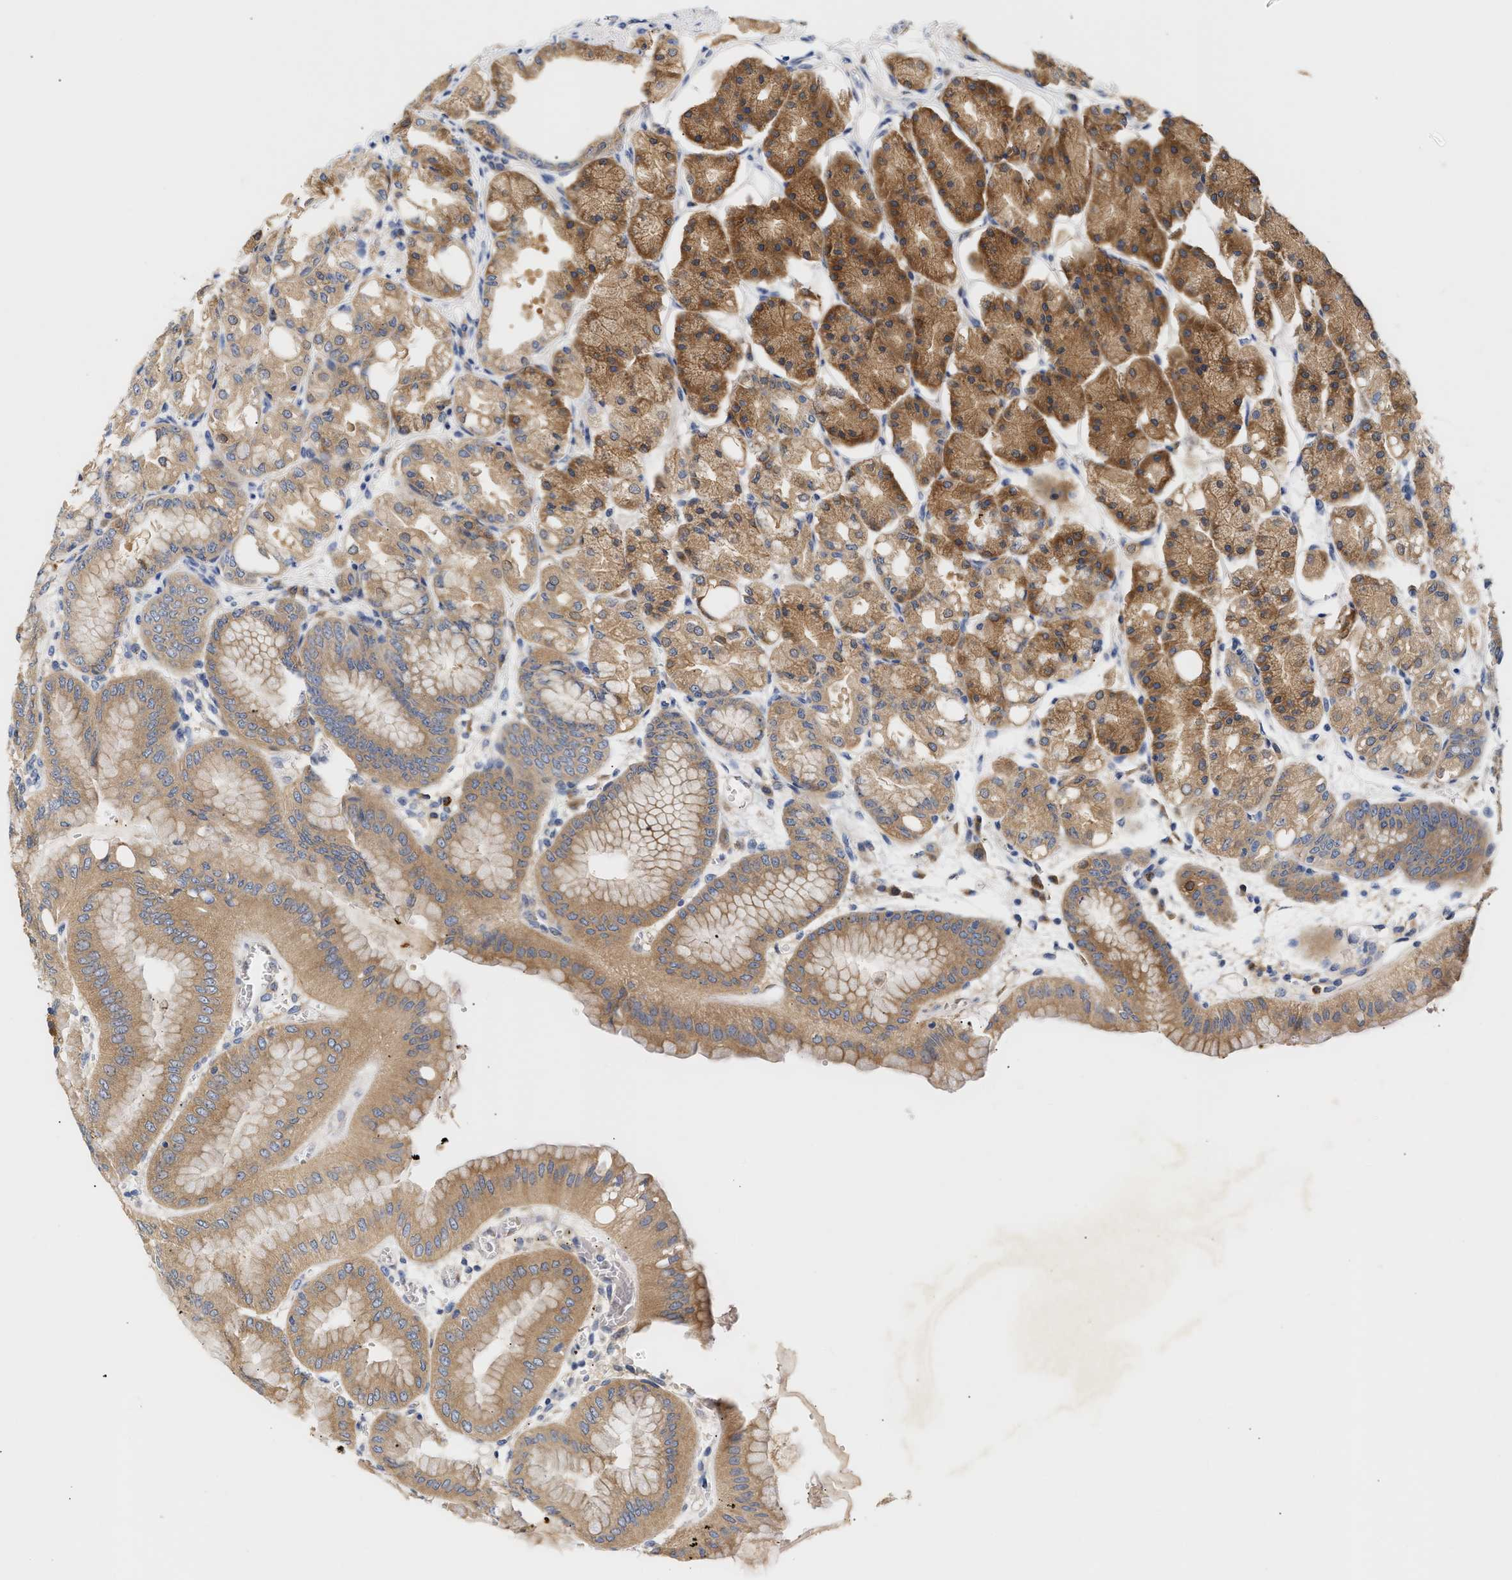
{"staining": {"intensity": "moderate", "quantity": ">75%", "location": "cytoplasmic/membranous"}, "tissue": "stomach", "cell_type": "Glandular cells", "image_type": "normal", "snomed": [{"axis": "morphology", "description": "Normal tissue, NOS"}, {"axis": "topography", "description": "Stomach, lower"}], "caption": "High-power microscopy captured an IHC image of normal stomach, revealing moderate cytoplasmic/membranous expression in about >75% of glandular cells. (brown staining indicates protein expression, while blue staining denotes nuclei).", "gene": "TRIM50", "patient": {"sex": "male", "age": 71}}